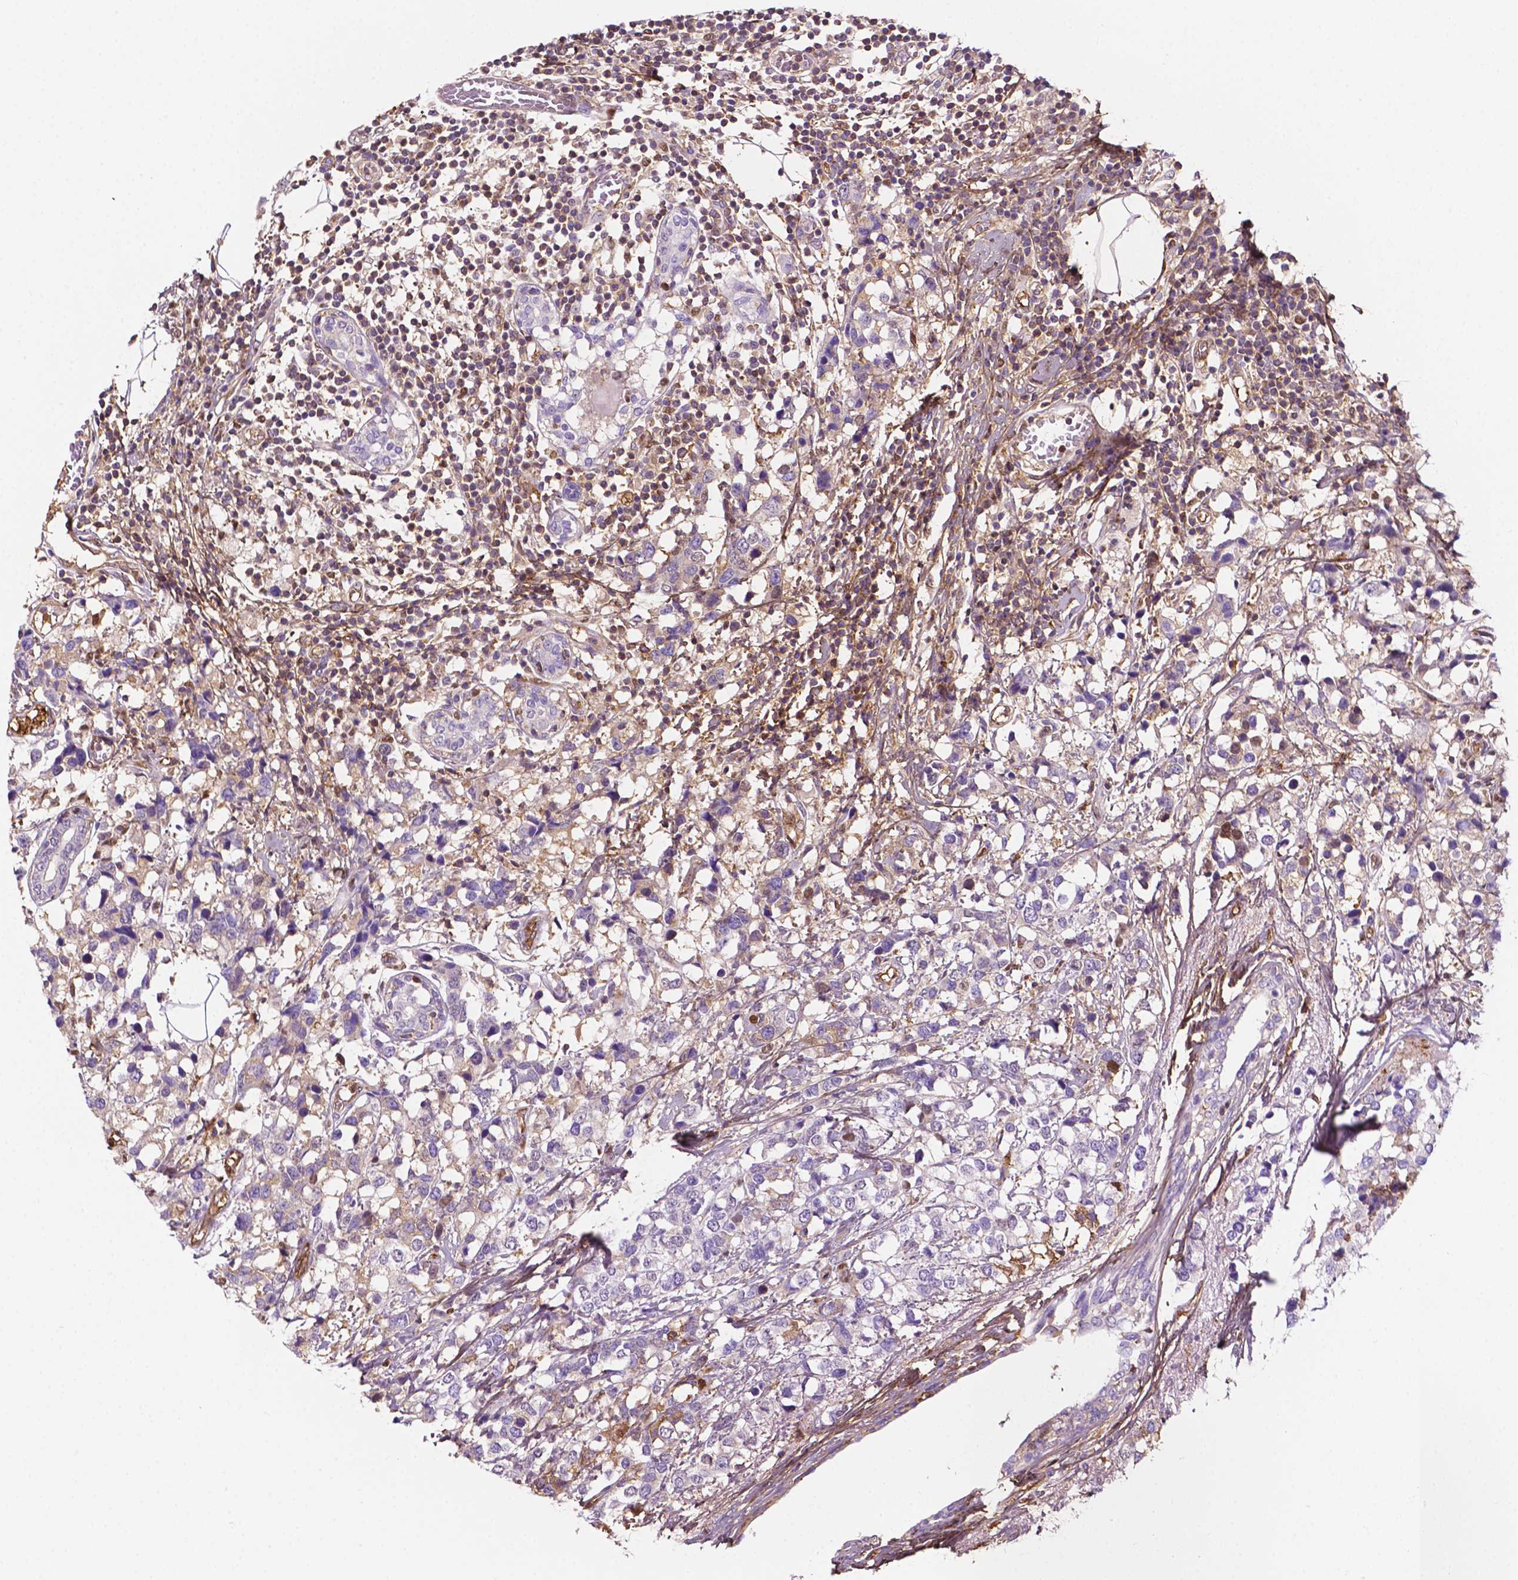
{"staining": {"intensity": "negative", "quantity": "none", "location": "none"}, "tissue": "breast cancer", "cell_type": "Tumor cells", "image_type": "cancer", "snomed": [{"axis": "morphology", "description": "Lobular carcinoma"}, {"axis": "topography", "description": "Breast"}], "caption": "An IHC photomicrograph of breast lobular carcinoma is shown. There is no staining in tumor cells of breast lobular carcinoma.", "gene": "DCN", "patient": {"sex": "female", "age": 59}}